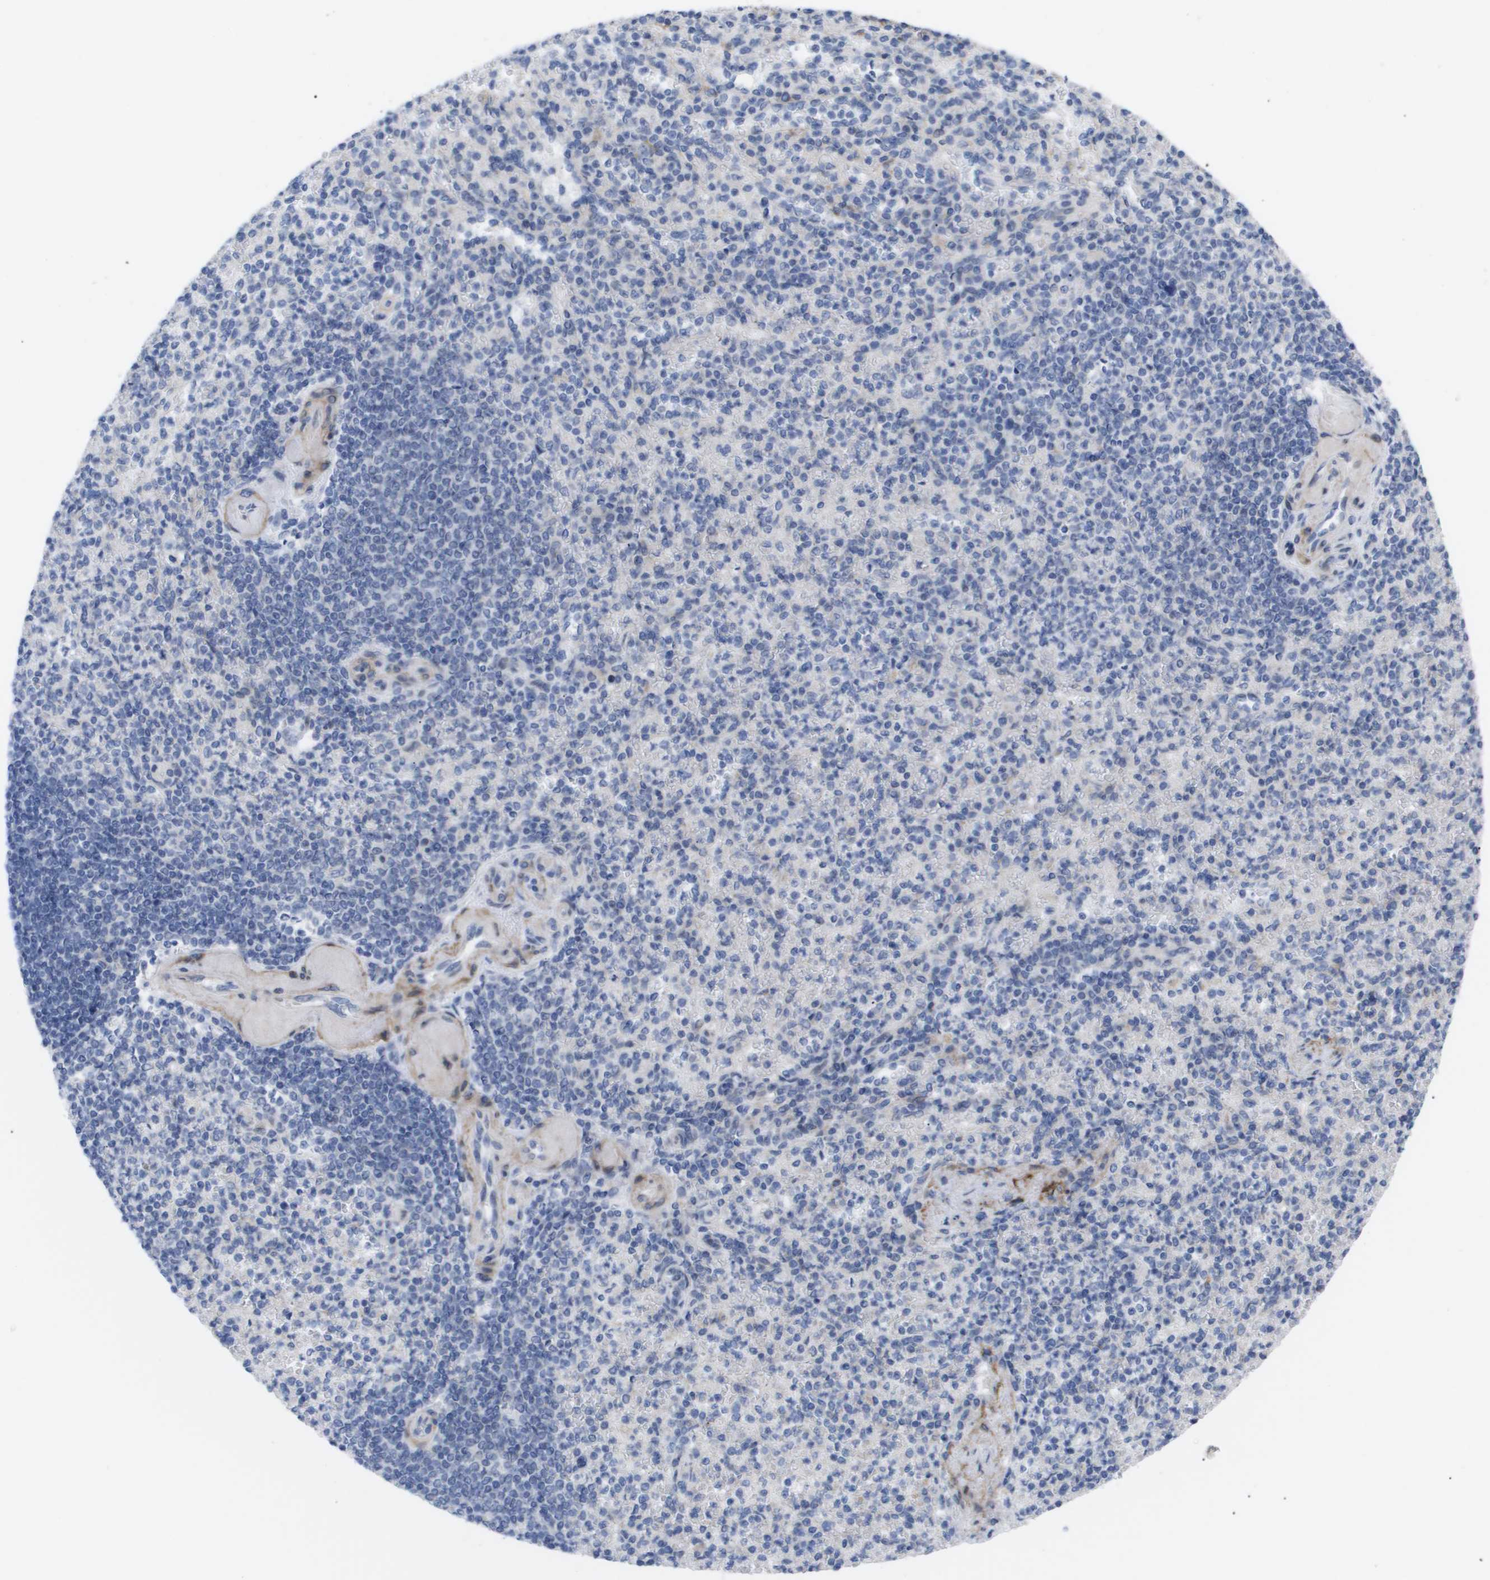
{"staining": {"intensity": "negative", "quantity": "none", "location": "none"}, "tissue": "spleen", "cell_type": "Cells in red pulp", "image_type": "normal", "snomed": [{"axis": "morphology", "description": "Normal tissue, NOS"}, {"axis": "topography", "description": "Spleen"}], "caption": "This micrograph is of unremarkable spleen stained with IHC to label a protein in brown with the nuclei are counter-stained blue. There is no positivity in cells in red pulp.", "gene": "CAV3", "patient": {"sex": "female", "age": 74}}